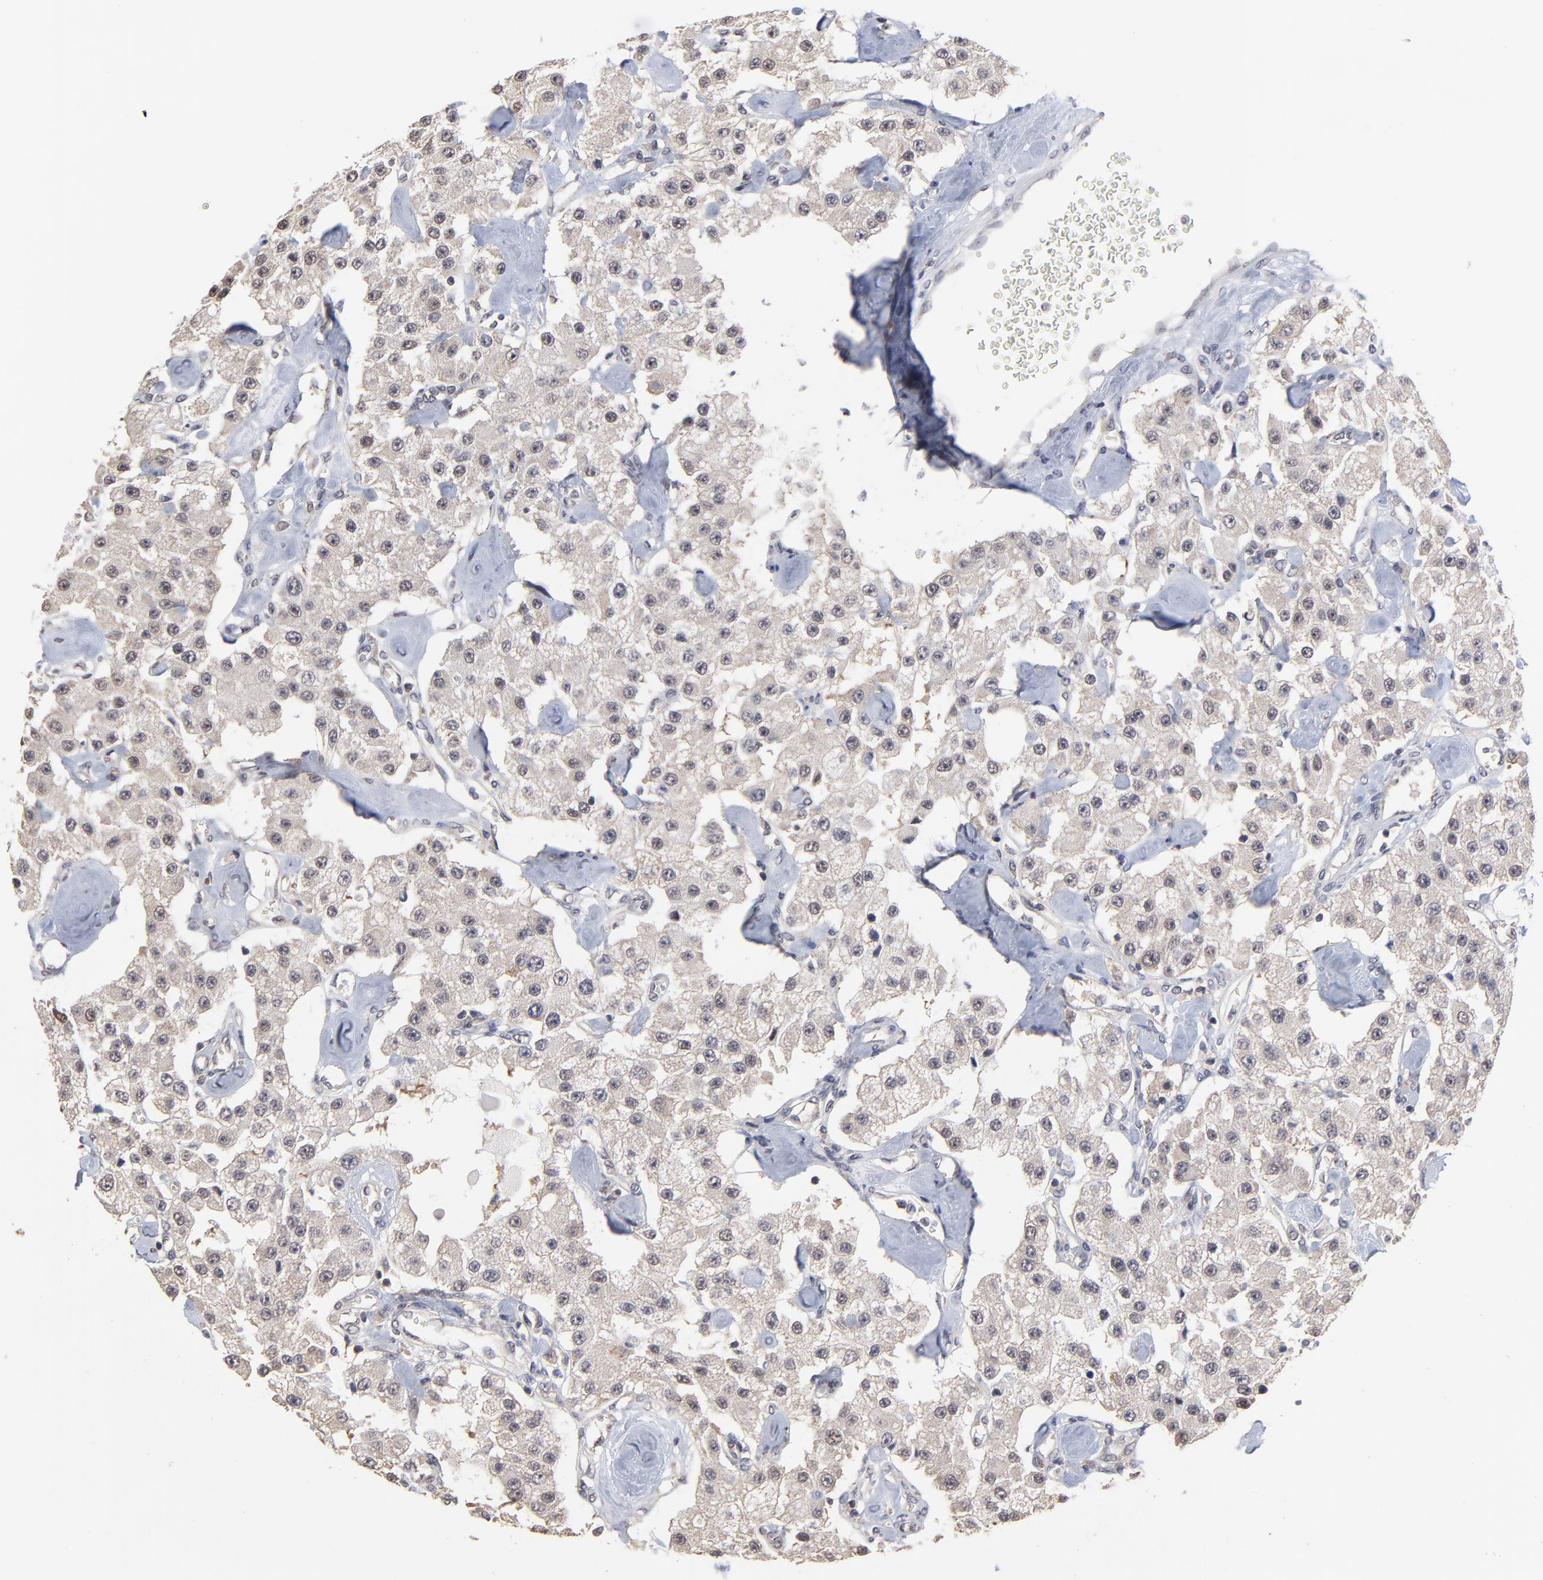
{"staining": {"intensity": "negative", "quantity": "none", "location": "none"}, "tissue": "carcinoid", "cell_type": "Tumor cells", "image_type": "cancer", "snomed": [{"axis": "morphology", "description": "Carcinoid, malignant, NOS"}, {"axis": "topography", "description": "Pancreas"}], "caption": "Image shows no significant protein staining in tumor cells of malignant carcinoid.", "gene": "CCT2", "patient": {"sex": "male", "age": 41}}